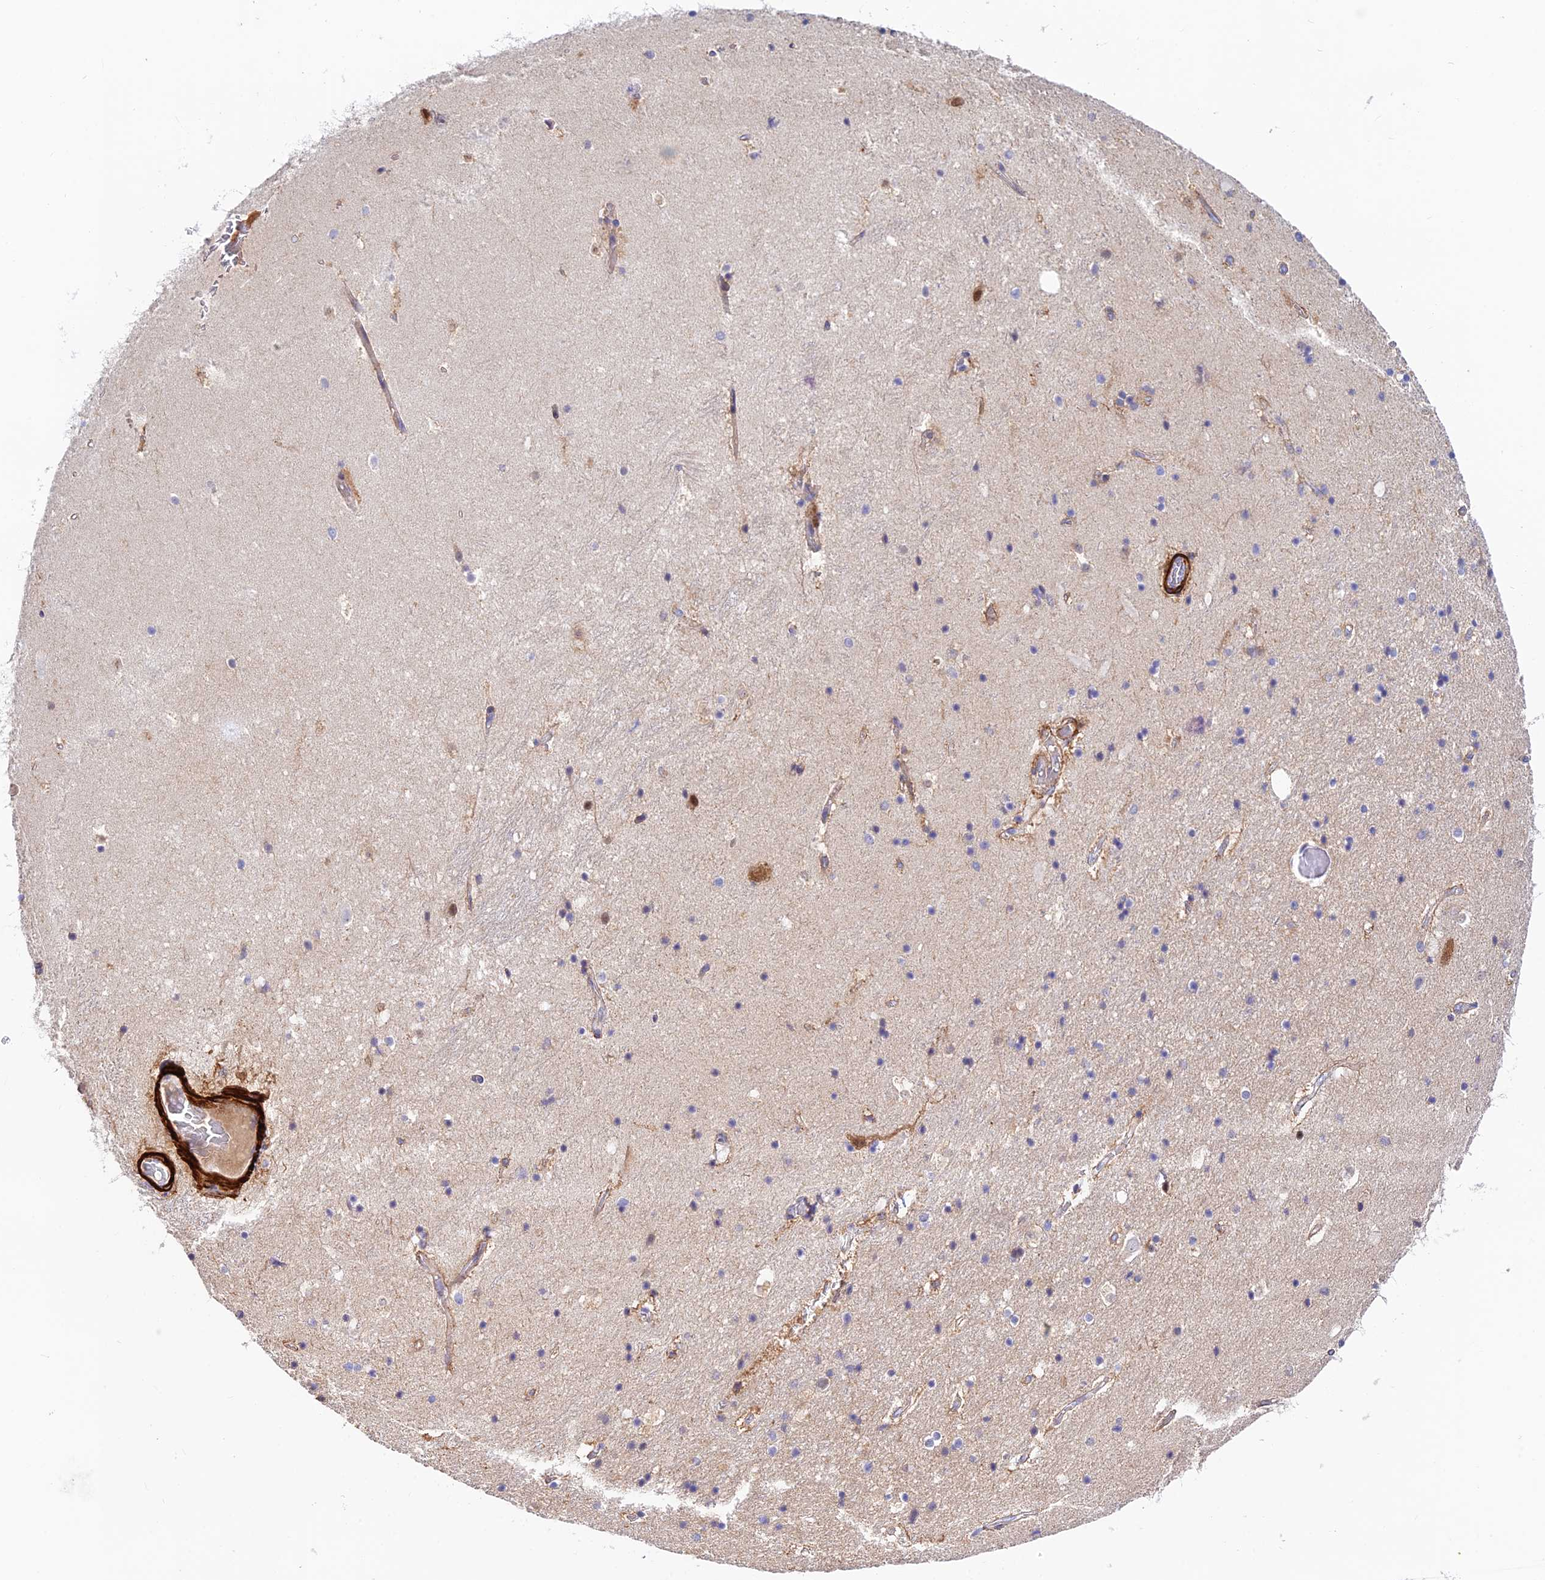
{"staining": {"intensity": "negative", "quantity": "none", "location": "none"}, "tissue": "hippocampus", "cell_type": "Glial cells", "image_type": "normal", "snomed": [{"axis": "morphology", "description": "Normal tissue, NOS"}, {"axis": "topography", "description": "Hippocampus"}], "caption": "A photomicrograph of human hippocampus is negative for staining in glial cells. (DAB immunohistochemistry with hematoxylin counter stain).", "gene": "ANKRD50", "patient": {"sex": "female", "age": 52}}